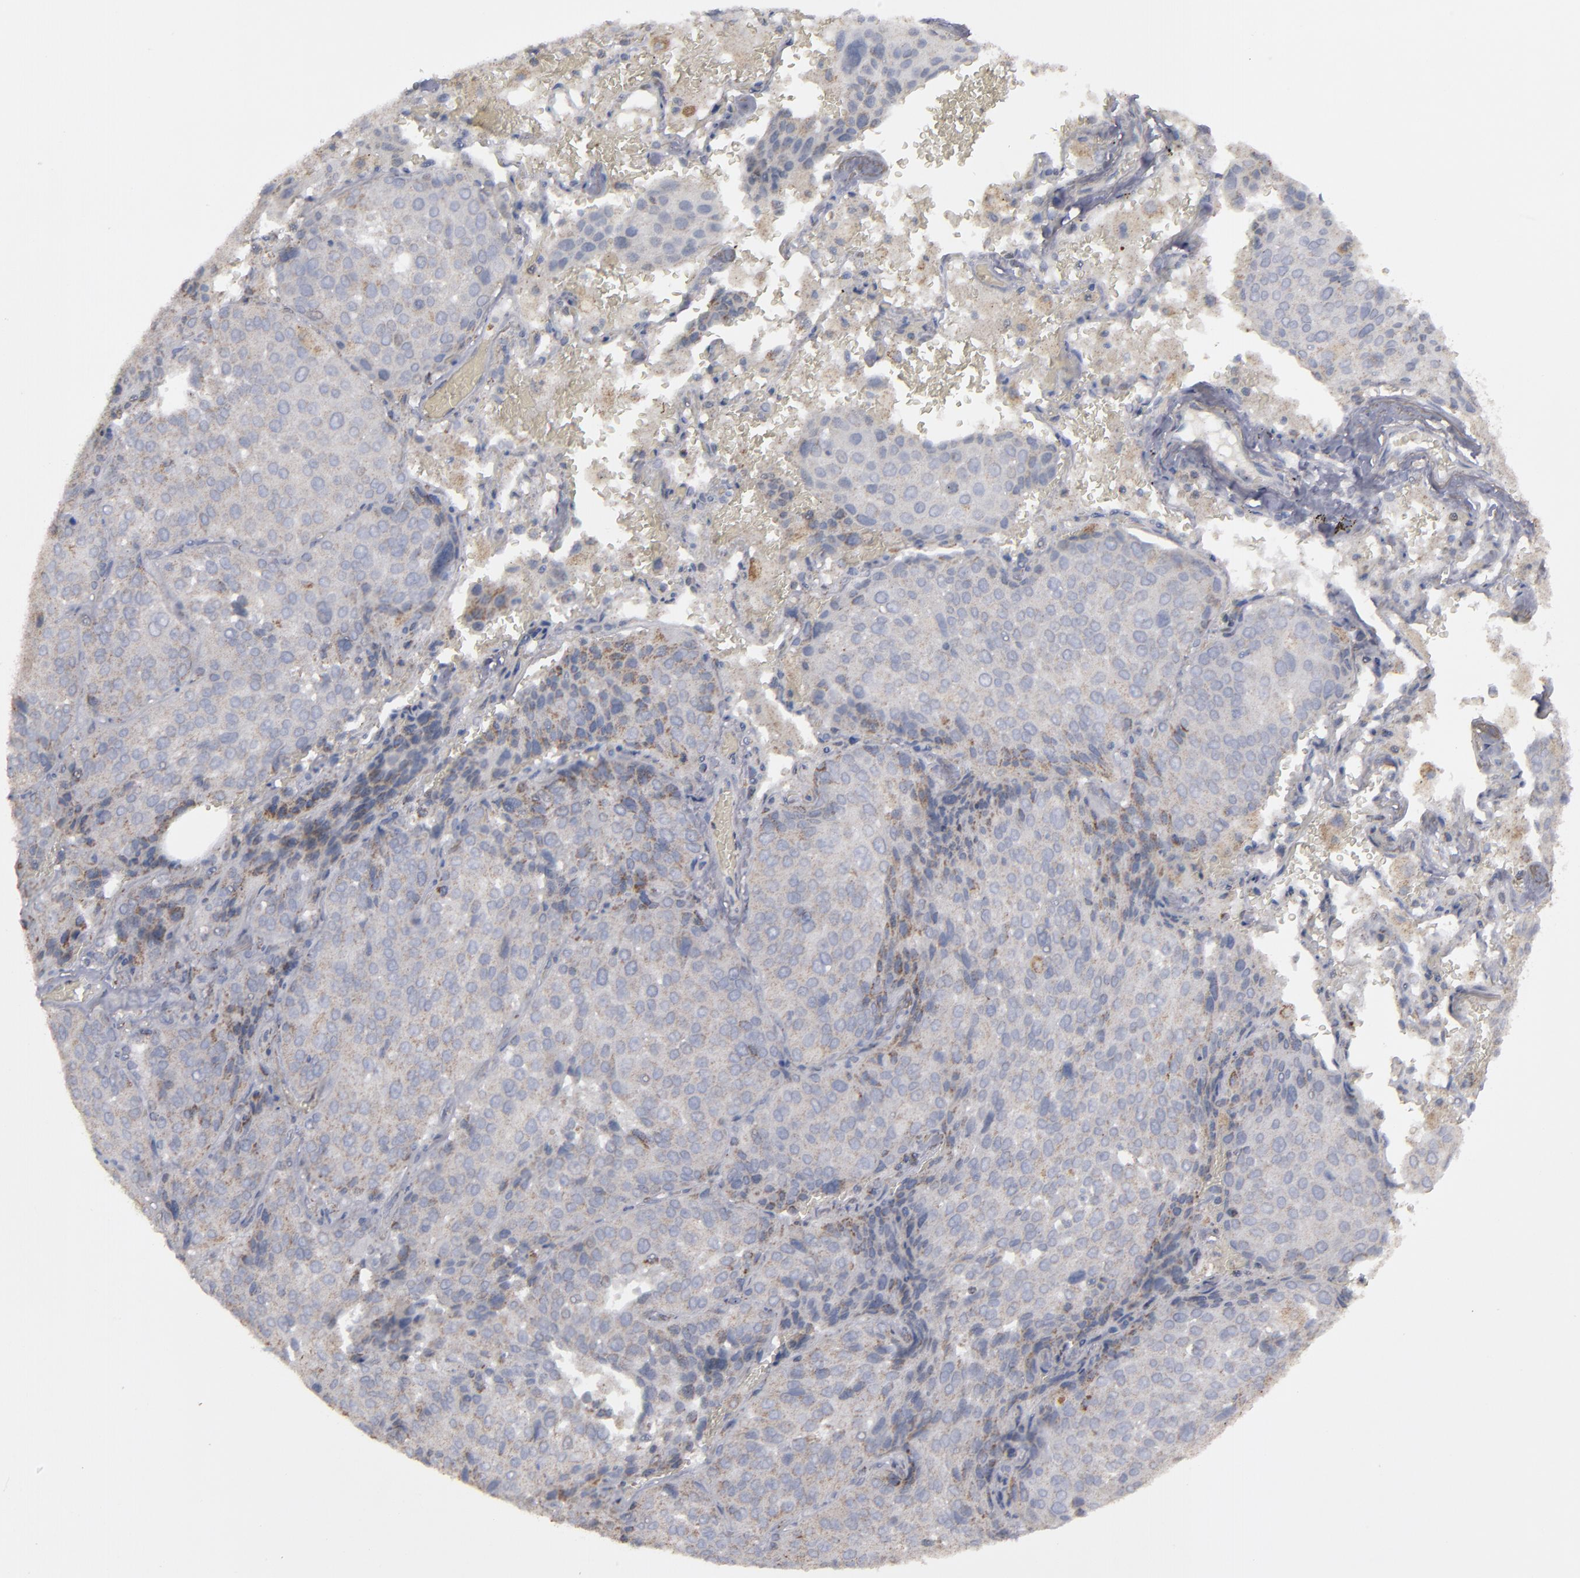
{"staining": {"intensity": "moderate", "quantity": "25%-75%", "location": "cytoplasmic/membranous"}, "tissue": "lung cancer", "cell_type": "Tumor cells", "image_type": "cancer", "snomed": [{"axis": "morphology", "description": "Squamous cell carcinoma, NOS"}, {"axis": "topography", "description": "Lung"}], "caption": "High-magnification brightfield microscopy of lung squamous cell carcinoma stained with DAB (brown) and counterstained with hematoxylin (blue). tumor cells exhibit moderate cytoplasmic/membranous positivity is present in approximately25%-75% of cells.", "gene": "MYOM2", "patient": {"sex": "male", "age": 54}}